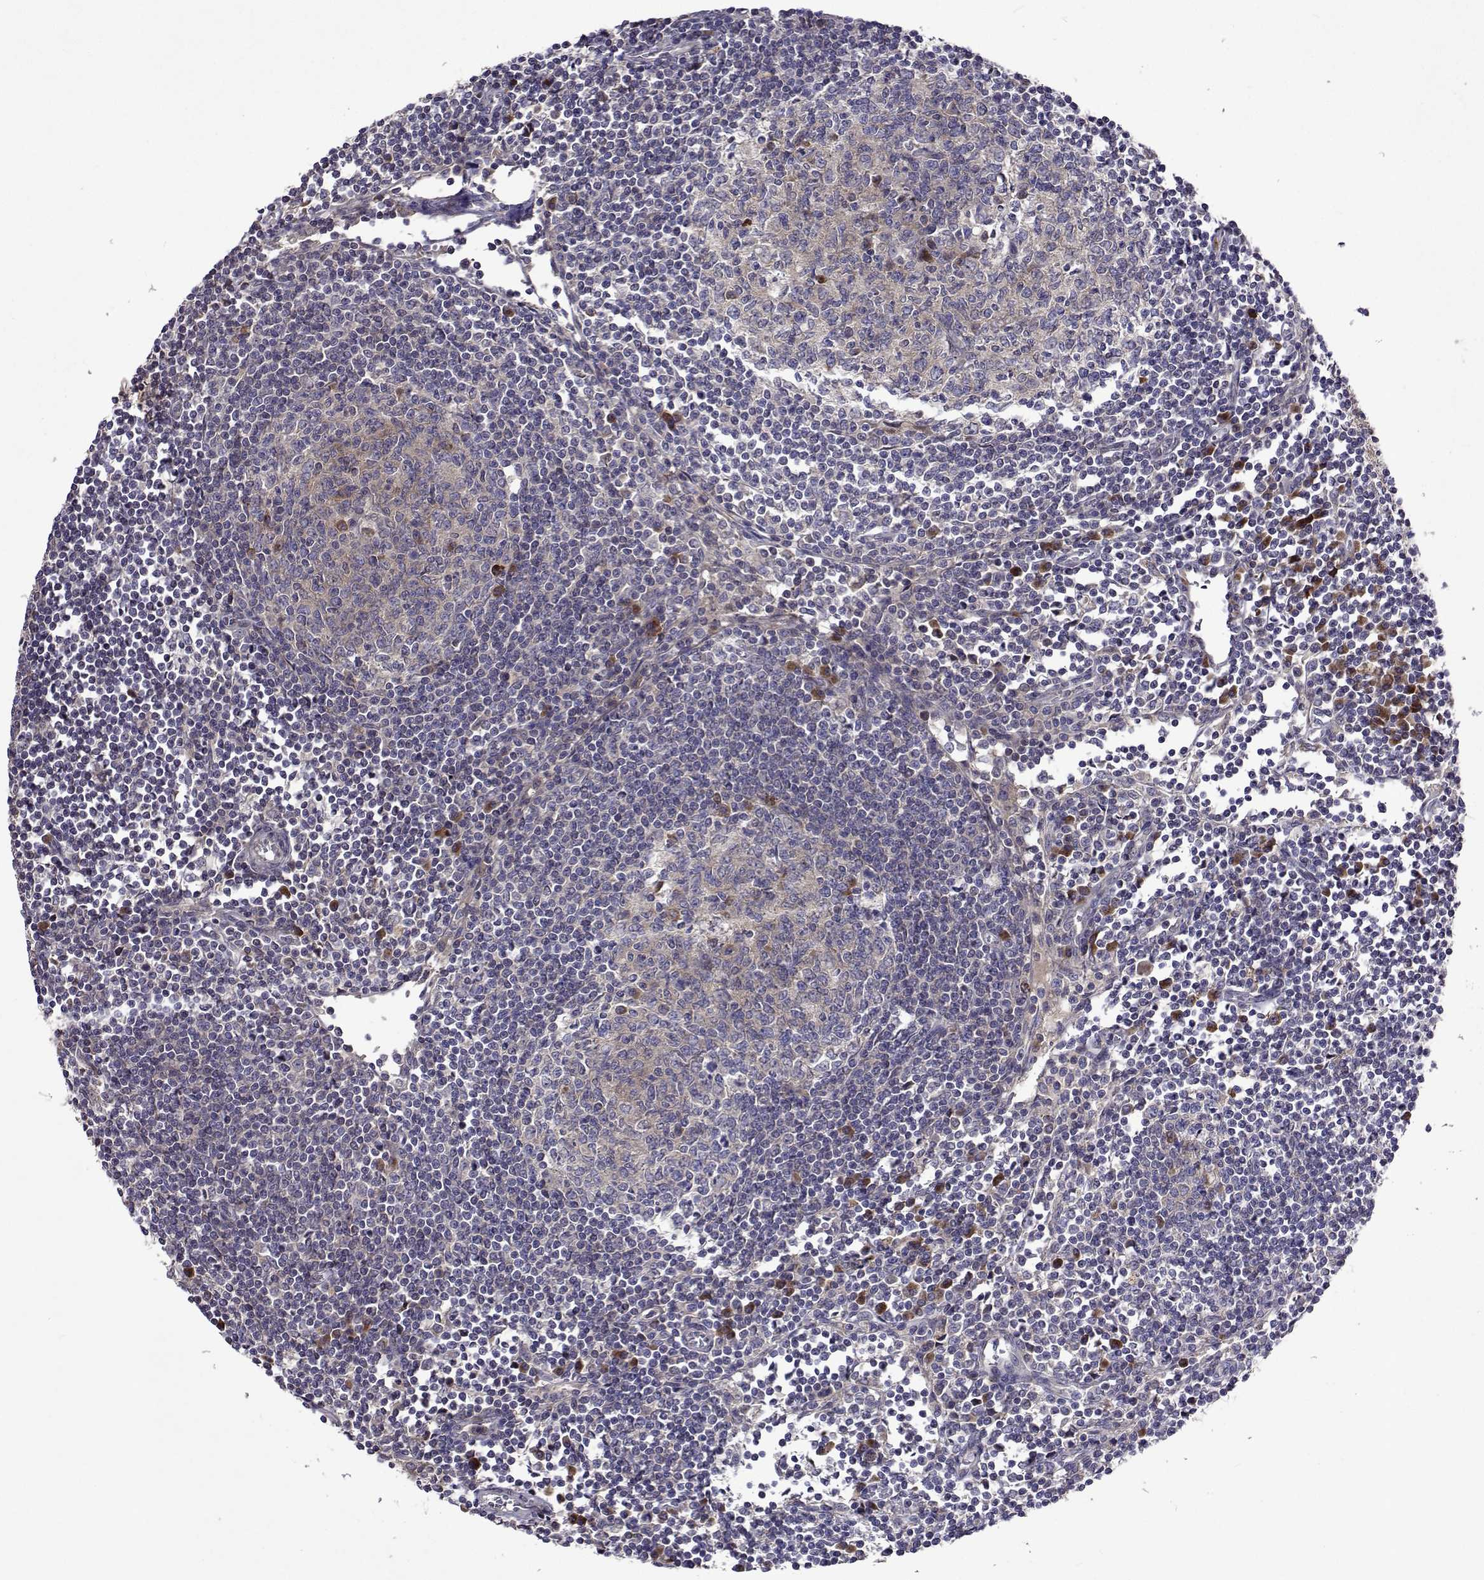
{"staining": {"intensity": "moderate", "quantity": "<25%", "location": "cytoplasmic/membranous"}, "tissue": "lymph node", "cell_type": "Germinal center cells", "image_type": "normal", "snomed": [{"axis": "morphology", "description": "Normal tissue, NOS"}, {"axis": "topography", "description": "Lymph node"}], "caption": "Immunohistochemistry (IHC) image of benign lymph node: human lymph node stained using immunohistochemistry demonstrates low levels of moderate protein expression localized specifically in the cytoplasmic/membranous of germinal center cells, appearing as a cytoplasmic/membranous brown color.", "gene": "TARBP2", "patient": {"sex": "male", "age": 67}}